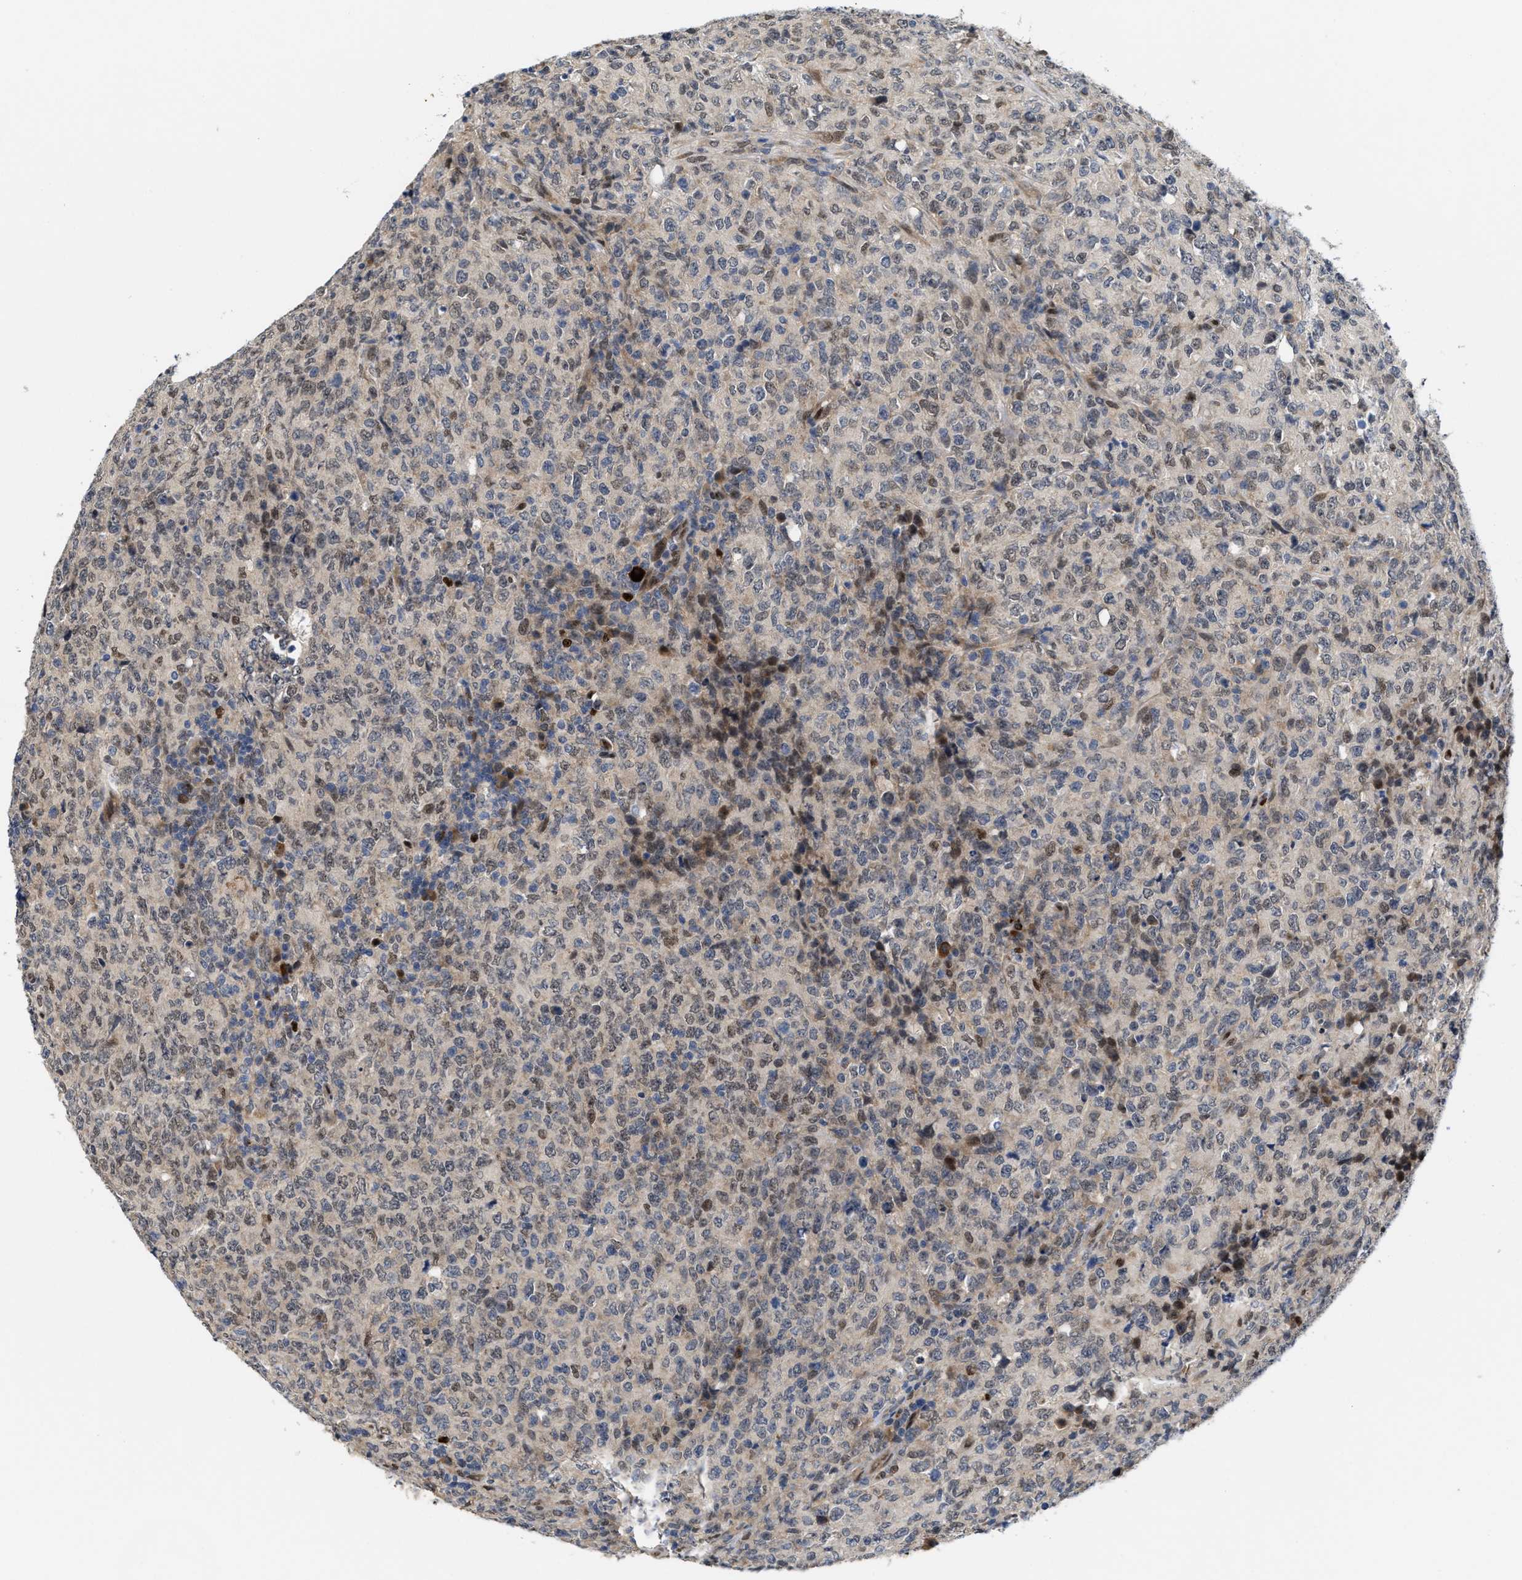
{"staining": {"intensity": "weak", "quantity": ">75%", "location": "nuclear"}, "tissue": "lymphoma", "cell_type": "Tumor cells", "image_type": "cancer", "snomed": [{"axis": "morphology", "description": "Malignant lymphoma, non-Hodgkin's type, High grade"}, {"axis": "topography", "description": "Tonsil"}], "caption": "Immunohistochemistry (IHC) of high-grade malignant lymphoma, non-Hodgkin's type displays low levels of weak nuclear expression in about >75% of tumor cells.", "gene": "TCF4", "patient": {"sex": "female", "age": 36}}